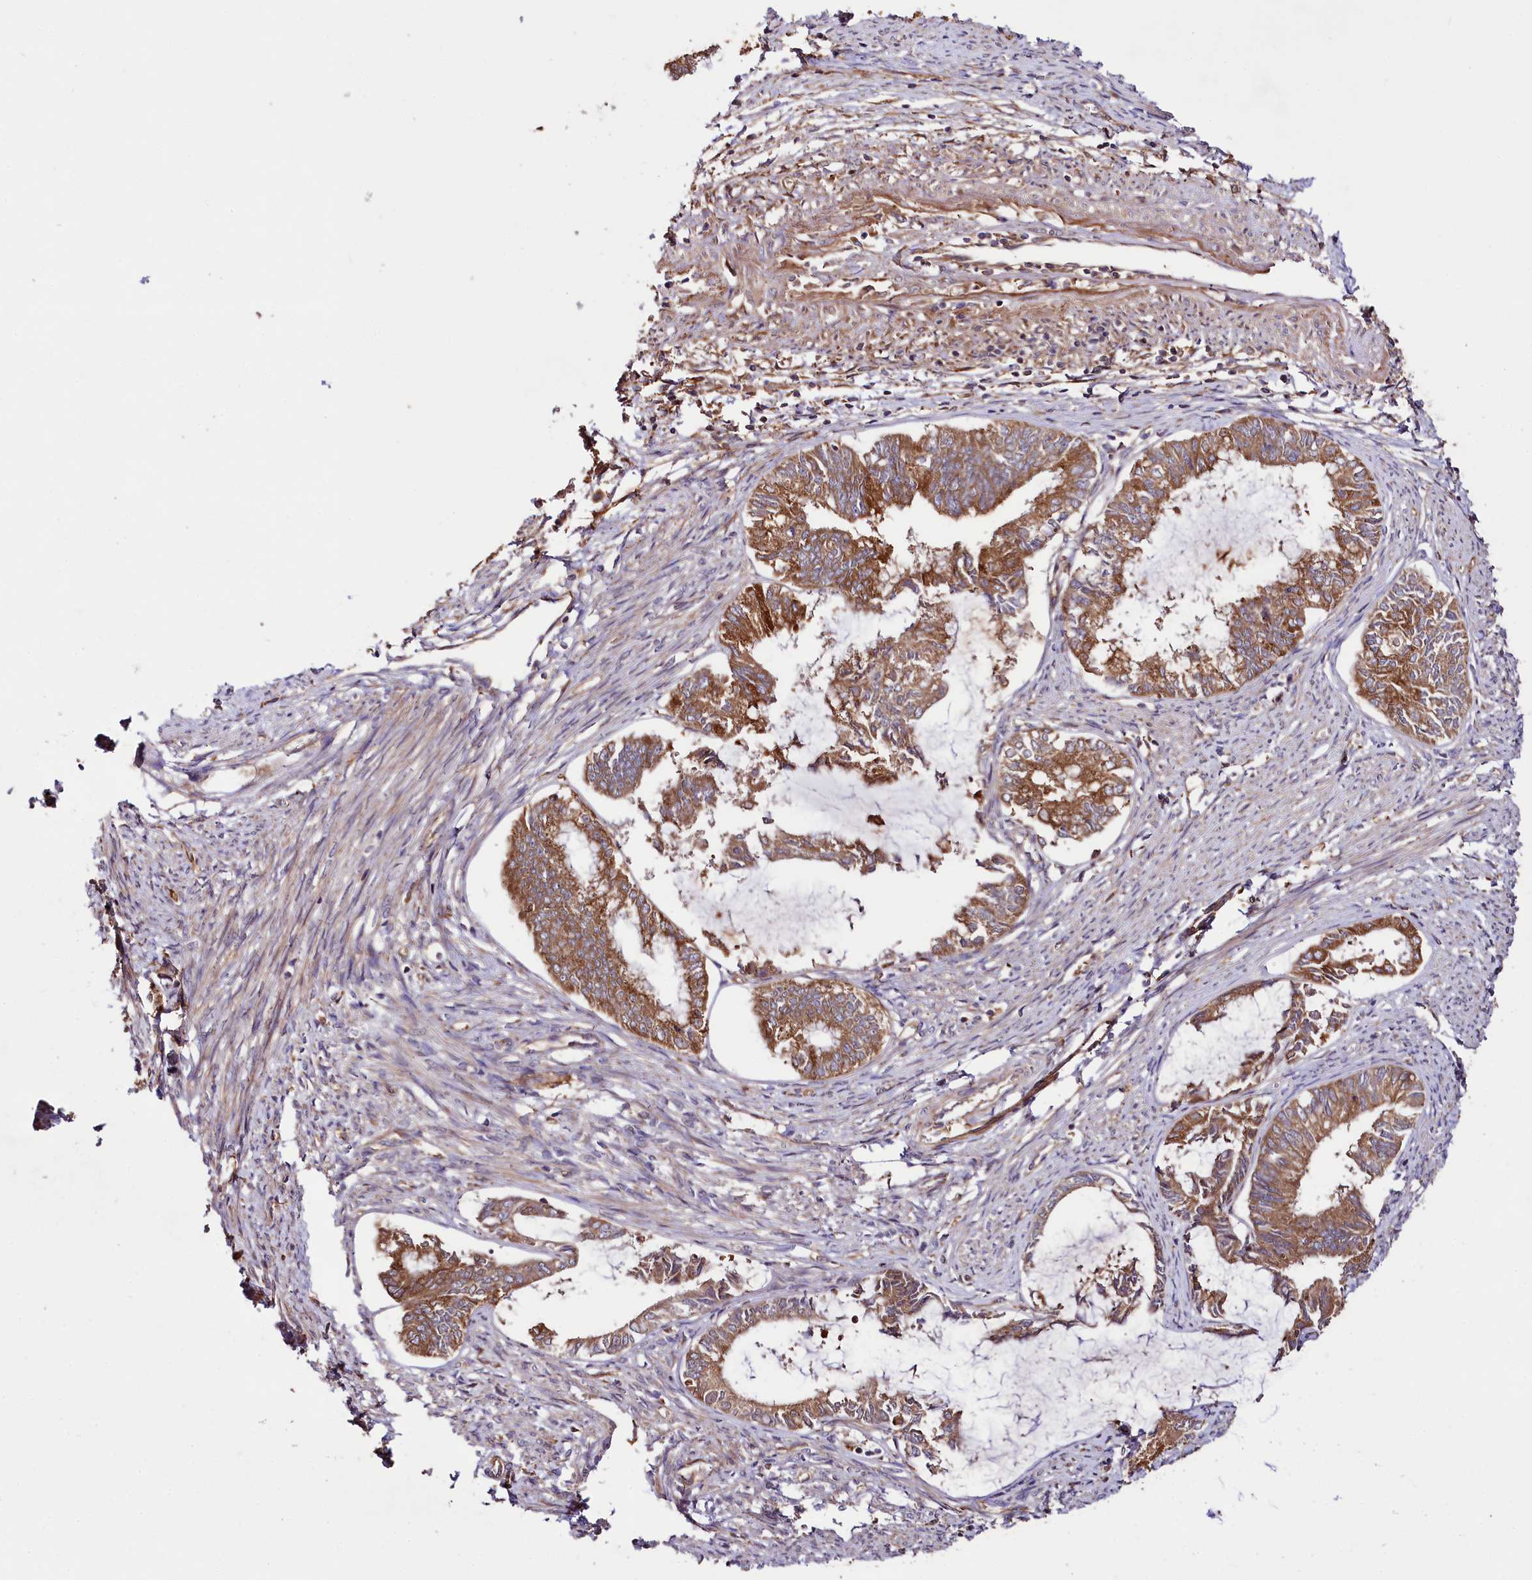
{"staining": {"intensity": "strong", "quantity": ">75%", "location": "cytoplasmic/membranous"}, "tissue": "endometrial cancer", "cell_type": "Tumor cells", "image_type": "cancer", "snomed": [{"axis": "morphology", "description": "Adenocarcinoma, NOS"}, {"axis": "topography", "description": "Endometrium"}], "caption": "There is high levels of strong cytoplasmic/membranous positivity in tumor cells of endometrial adenocarcinoma, as demonstrated by immunohistochemical staining (brown color).", "gene": "CEP295", "patient": {"sex": "female", "age": 86}}